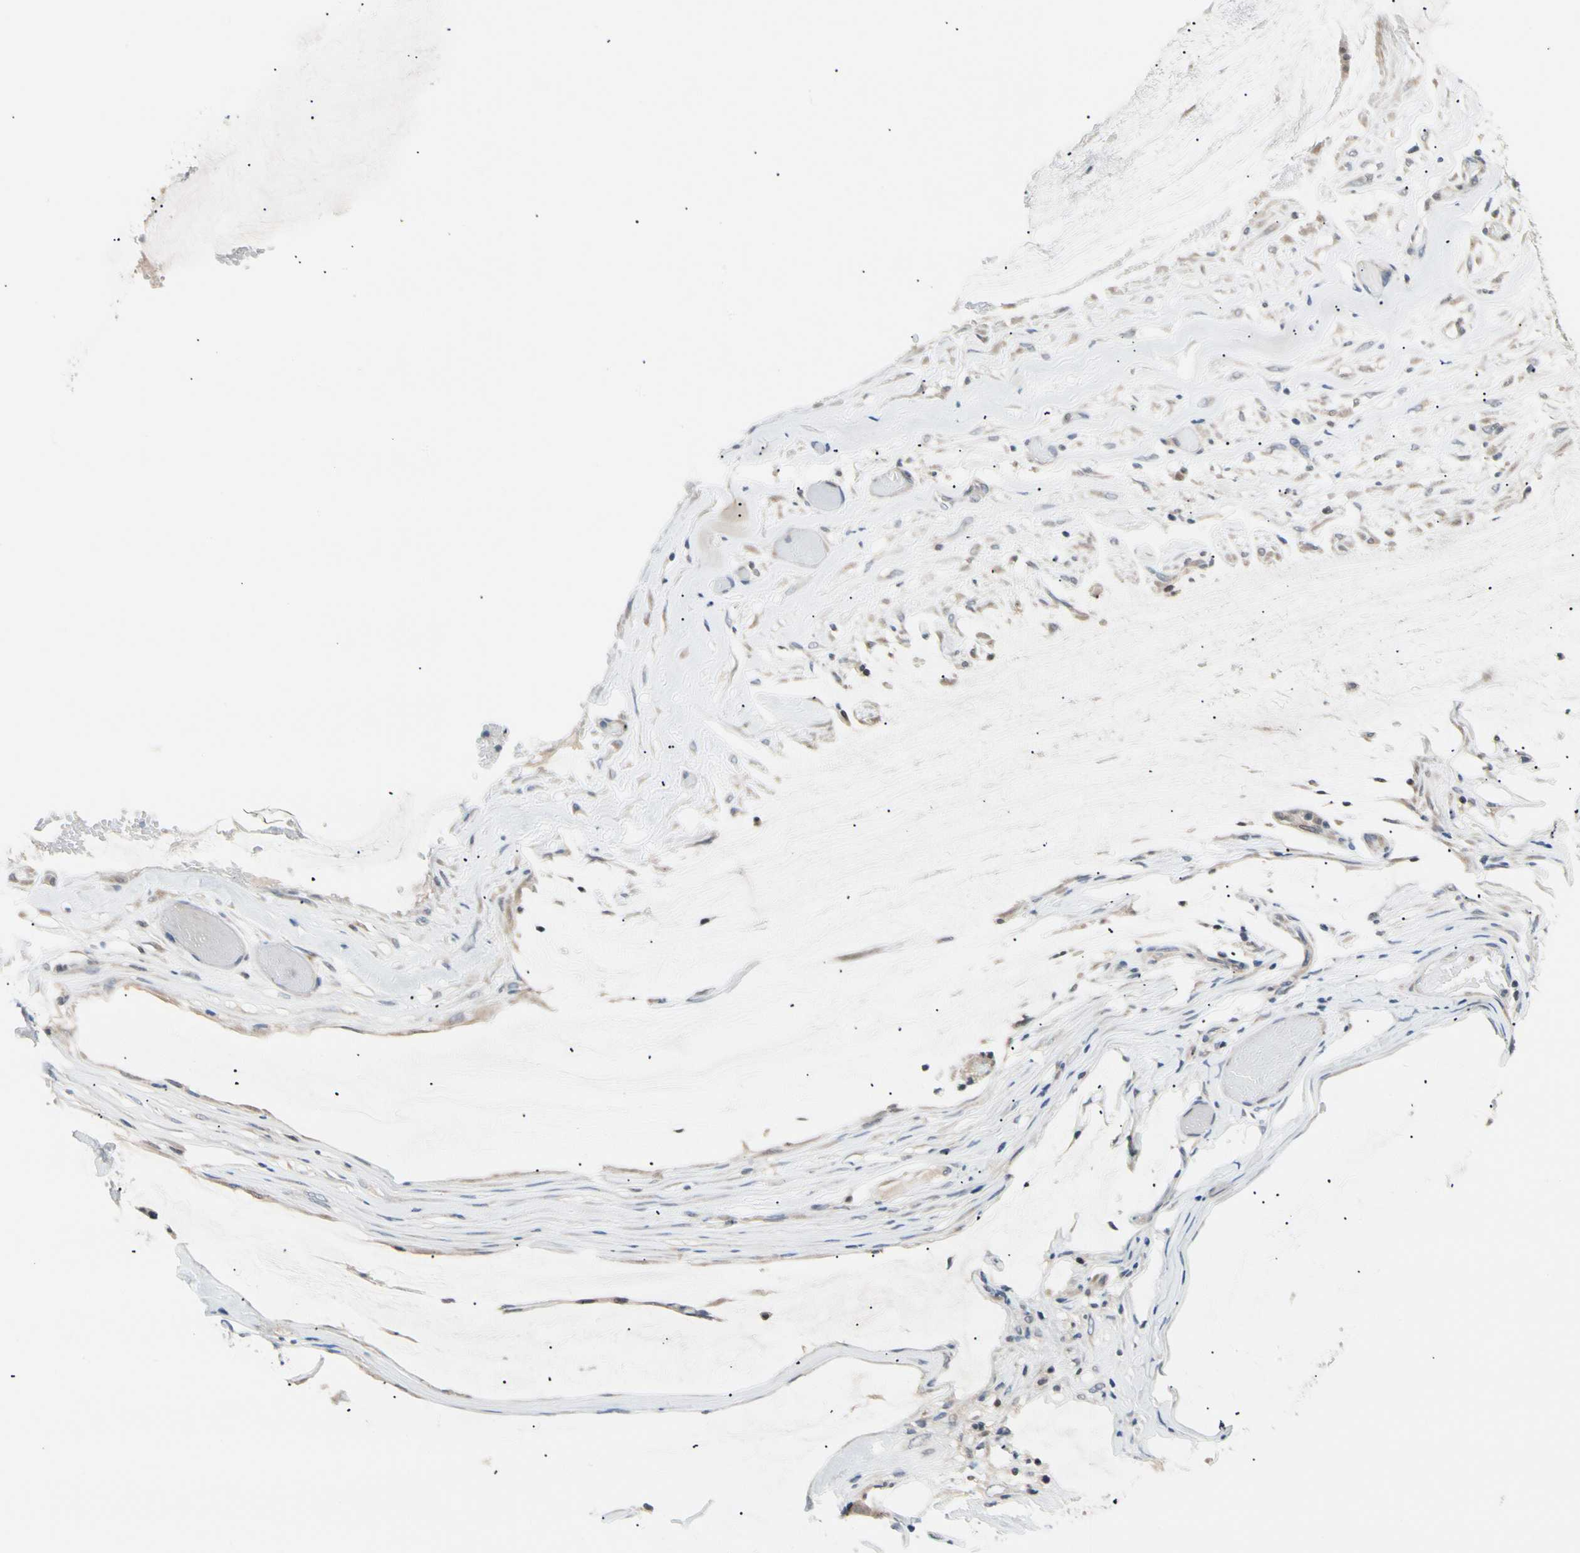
{"staining": {"intensity": "moderate", "quantity": ">75%", "location": "cytoplasmic/membranous,nuclear"}, "tissue": "ovarian cancer", "cell_type": "Tumor cells", "image_type": "cancer", "snomed": [{"axis": "morphology", "description": "Cystadenocarcinoma, mucinous, NOS"}, {"axis": "topography", "description": "Ovary"}], "caption": "DAB immunohistochemical staining of human ovarian cancer demonstrates moderate cytoplasmic/membranous and nuclear protein expression in approximately >75% of tumor cells. (brown staining indicates protein expression, while blue staining denotes nuclei).", "gene": "SEC23B", "patient": {"sex": "female", "age": 39}}